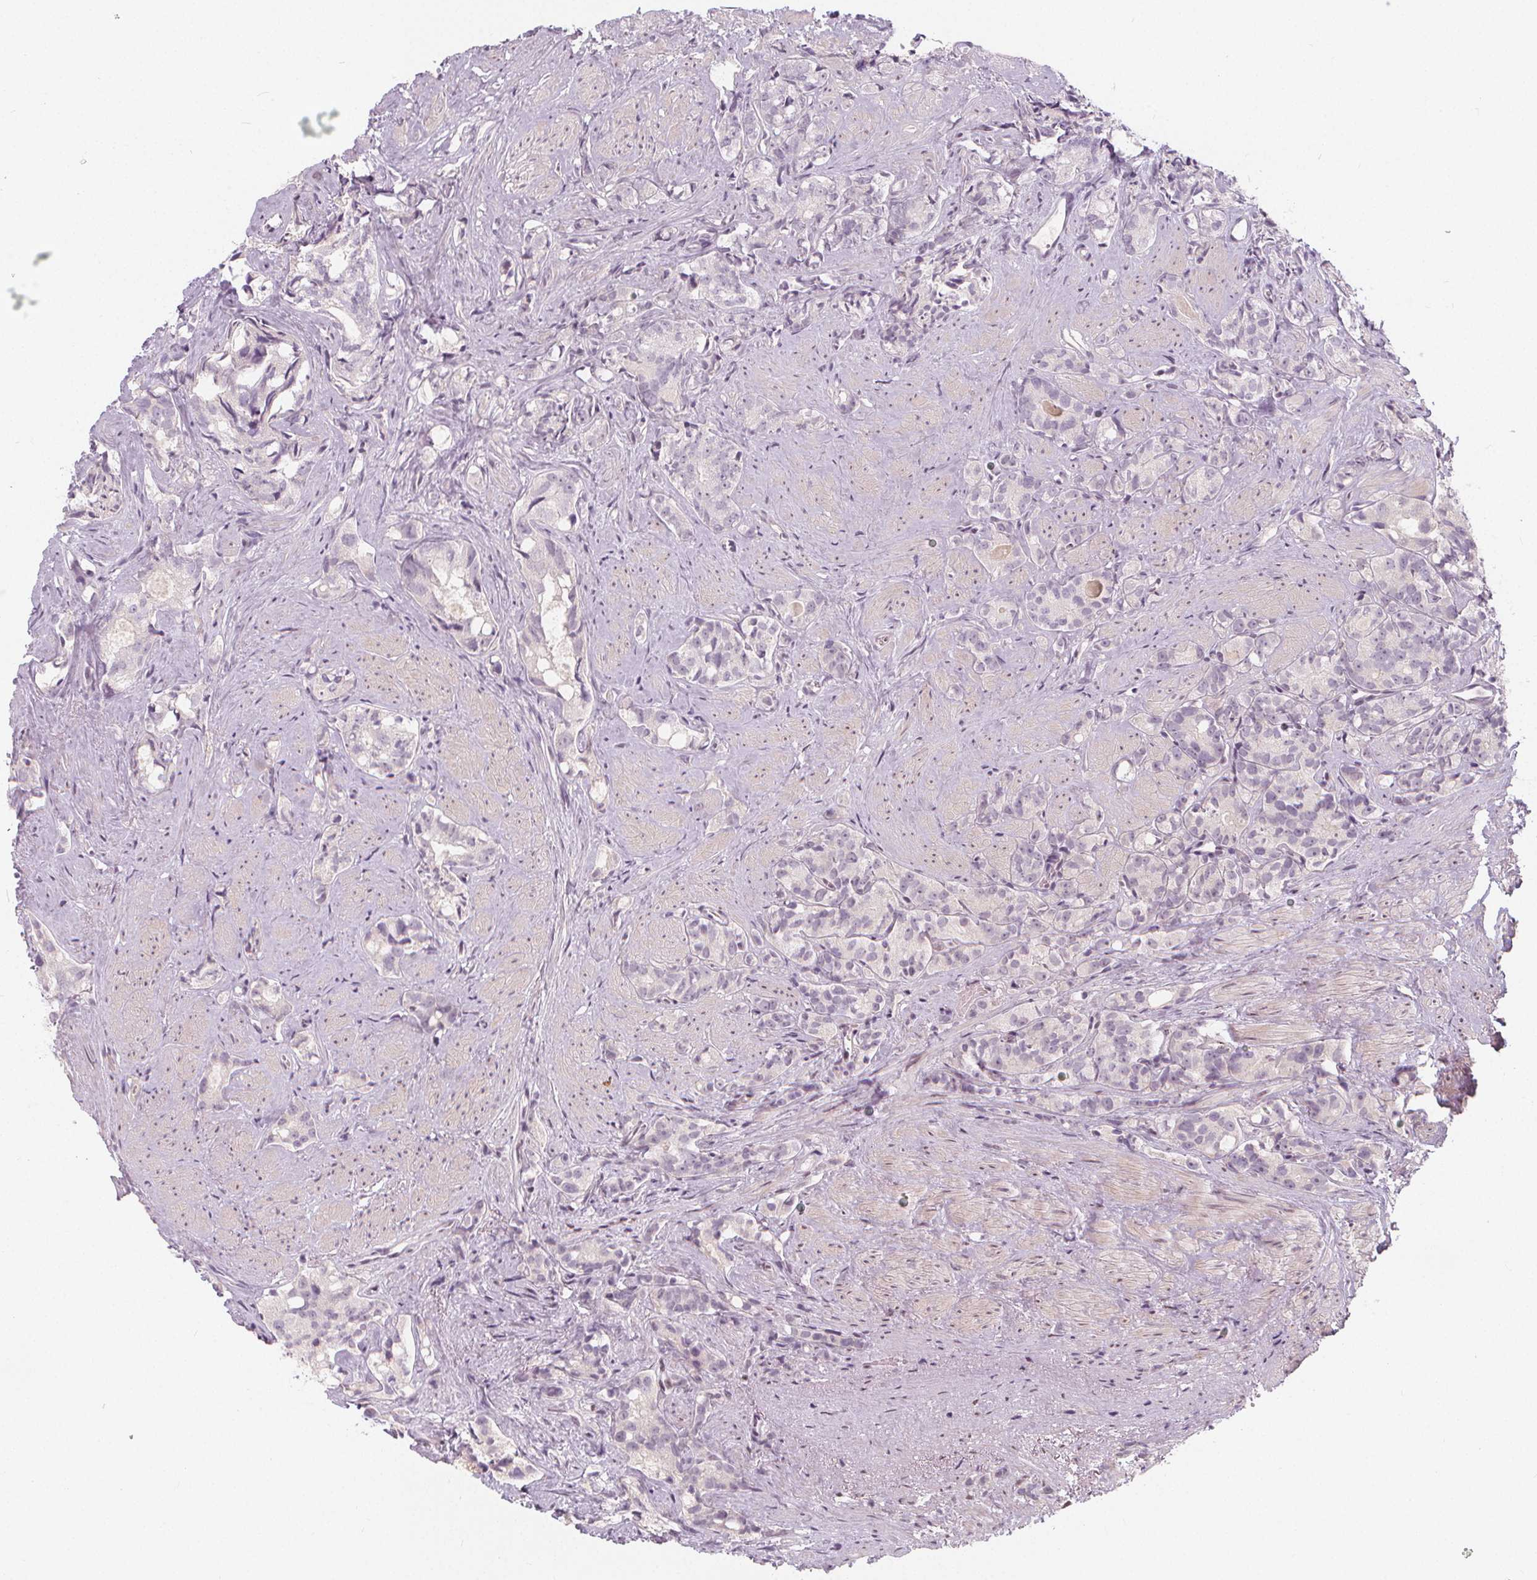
{"staining": {"intensity": "negative", "quantity": "none", "location": "none"}, "tissue": "prostate cancer", "cell_type": "Tumor cells", "image_type": "cancer", "snomed": [{"axis": "morphology", "description": "Adenocarcinoma, High grade"}, {"axis": "topography", "description": "Prostate"}], "caption": "A high-resolution photomicrograph shows immunohistochemistry (IHC) staining of prostate high-grade adenocarcinoma, which reveals no significant staining in tumor cells.", "gene": "DRC3", "patient": {"sex": "male", "age": 75}}